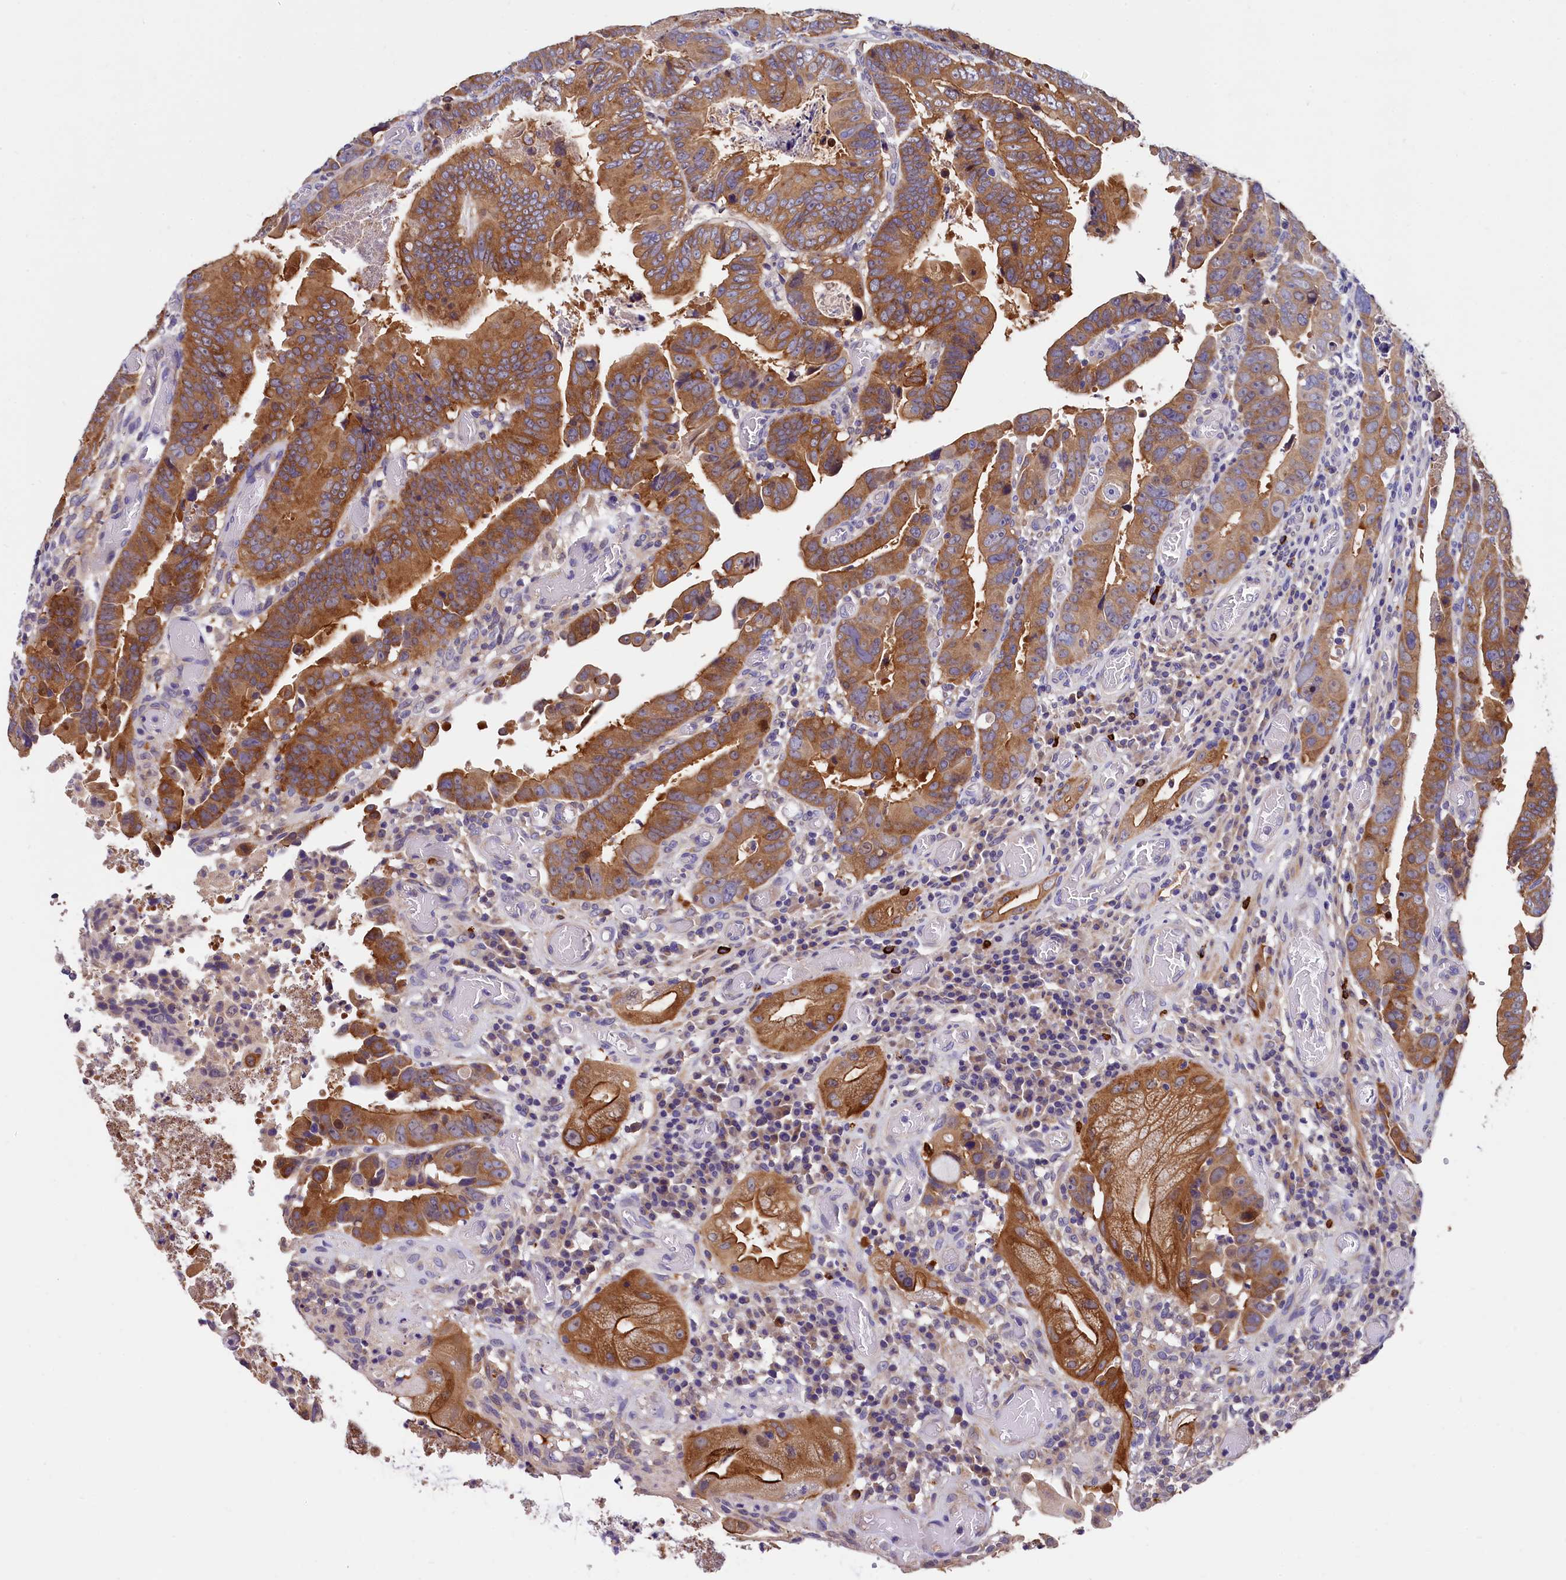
{"staining": {"intensity": "moderate", "quantity": ">75%", "location": "cytoplasmic/membranous"}, "tissue": "colorectal cancer", "cell_type": "Tumor cells", "image_type": "cancer", "snomed": [{"axis": "morphology", "description": "Normal tissue, NOS"}, {"axis": "morphology", "description": "Adenocarcinoma, NOS"}, {"axis": "topography", "description": "Rectum"}], "caption": "Moderate cytoplasmic/membranous positivity for a protein is seen in approximately >75% of tumor cells of colorectal cancer using immunohistochemistry (IHC).", "gene": "EPS8L2", "patient": {"sex": "female", "age": 65}}